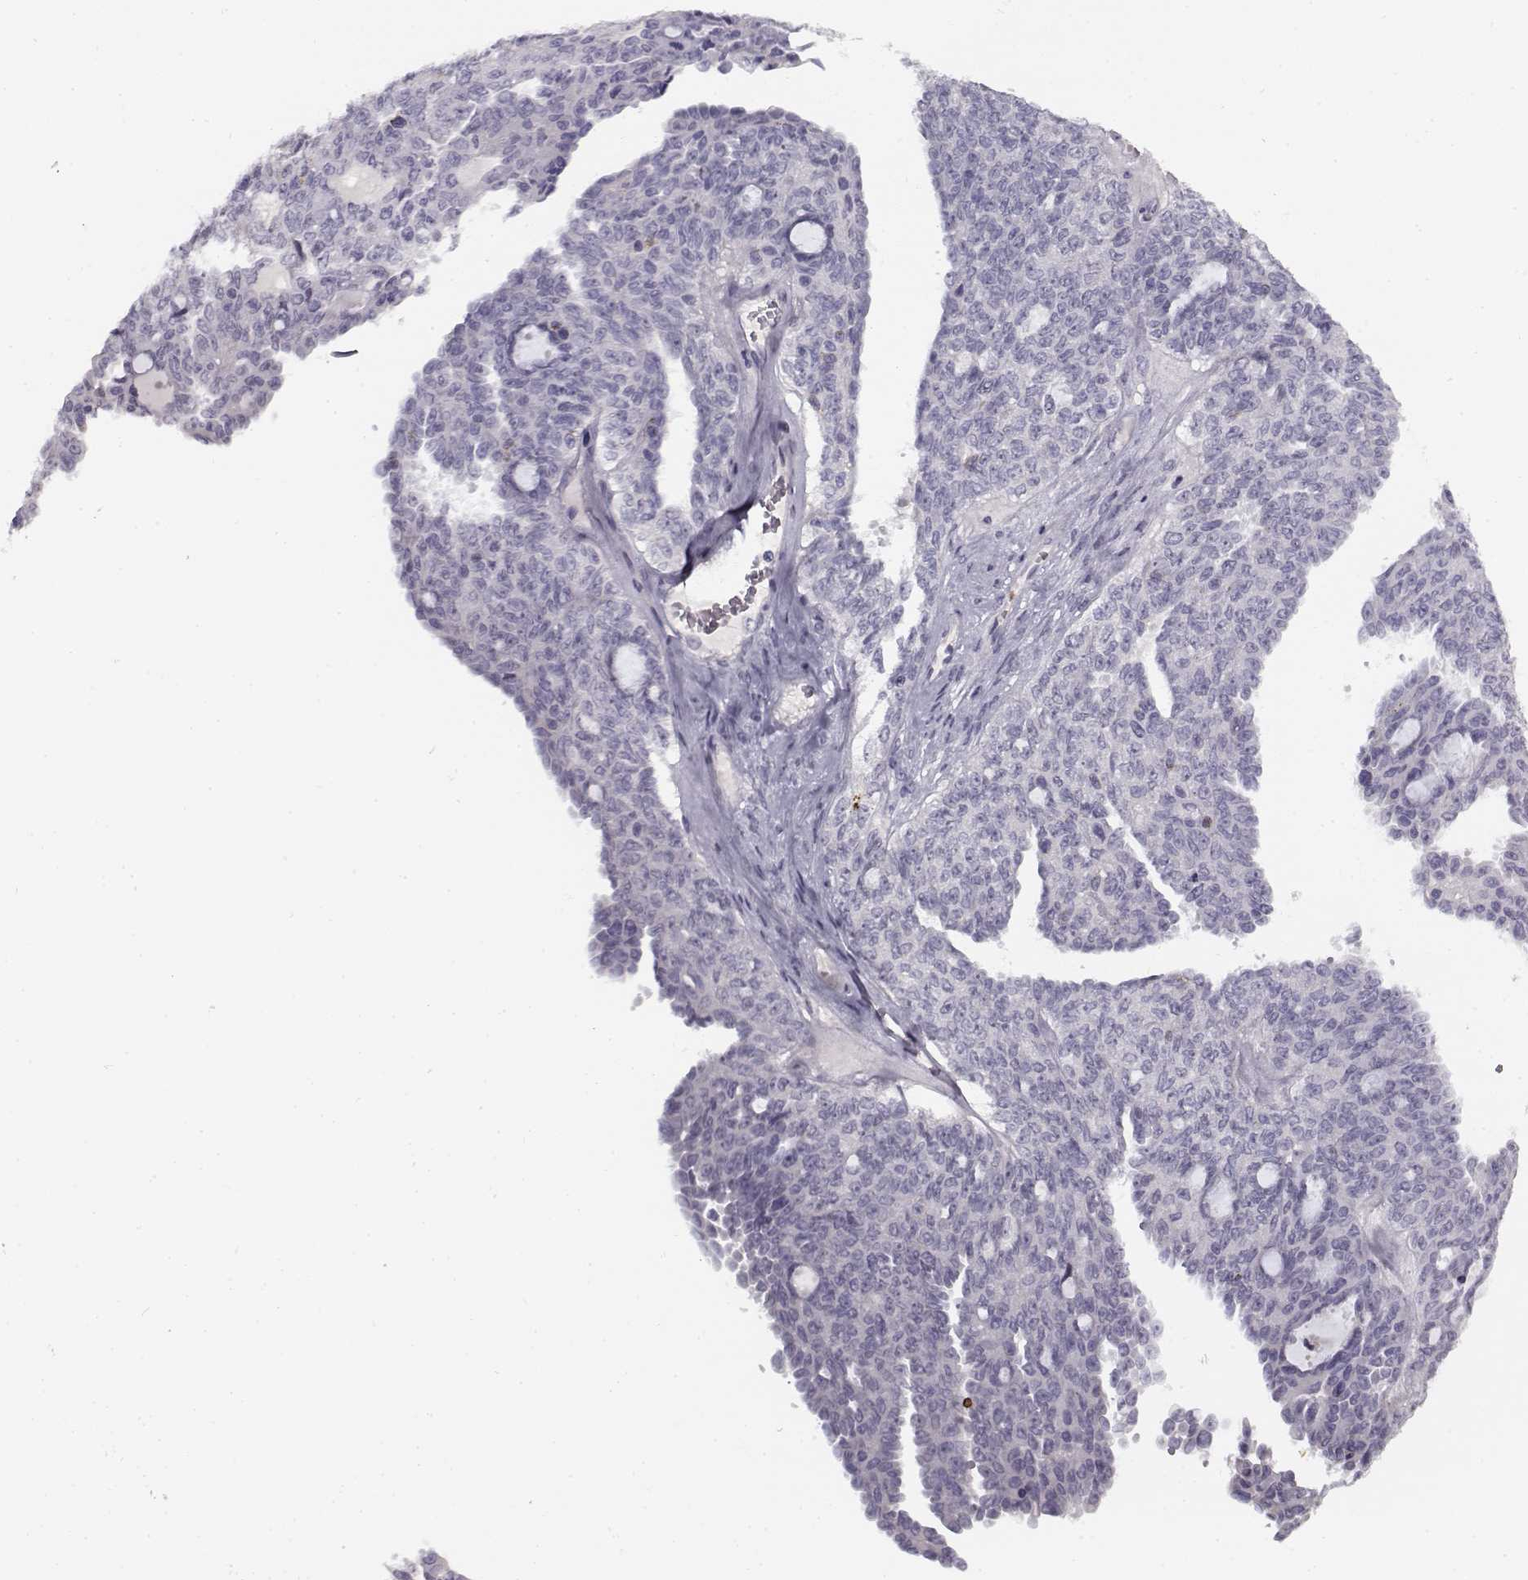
{"staining": {"intensity": "negative", "quantity": "none", "location": "none"}, "tissue": "ovarian cancer", "cell_type": "Tumor cells", "image_type": "cancer", "snomed": [{"axis": "morphology", "description": "Cystadenocarcinoma, serous, NOS"}, {"axis": "topography", "description": "Ovary"}], "caption": "This histopathology image is of serous cystadenocarcinoma (ovarian) stained with IHC to label a protein in brown with the nuclei are counter-stained blue. There is no positivity in tumor cells. (Brightfield microscopy of DAB immunohistochemistry (IHC) at high magnification).", "gene": "SNCA", "patient": {"sex": "female", "age": 71}}